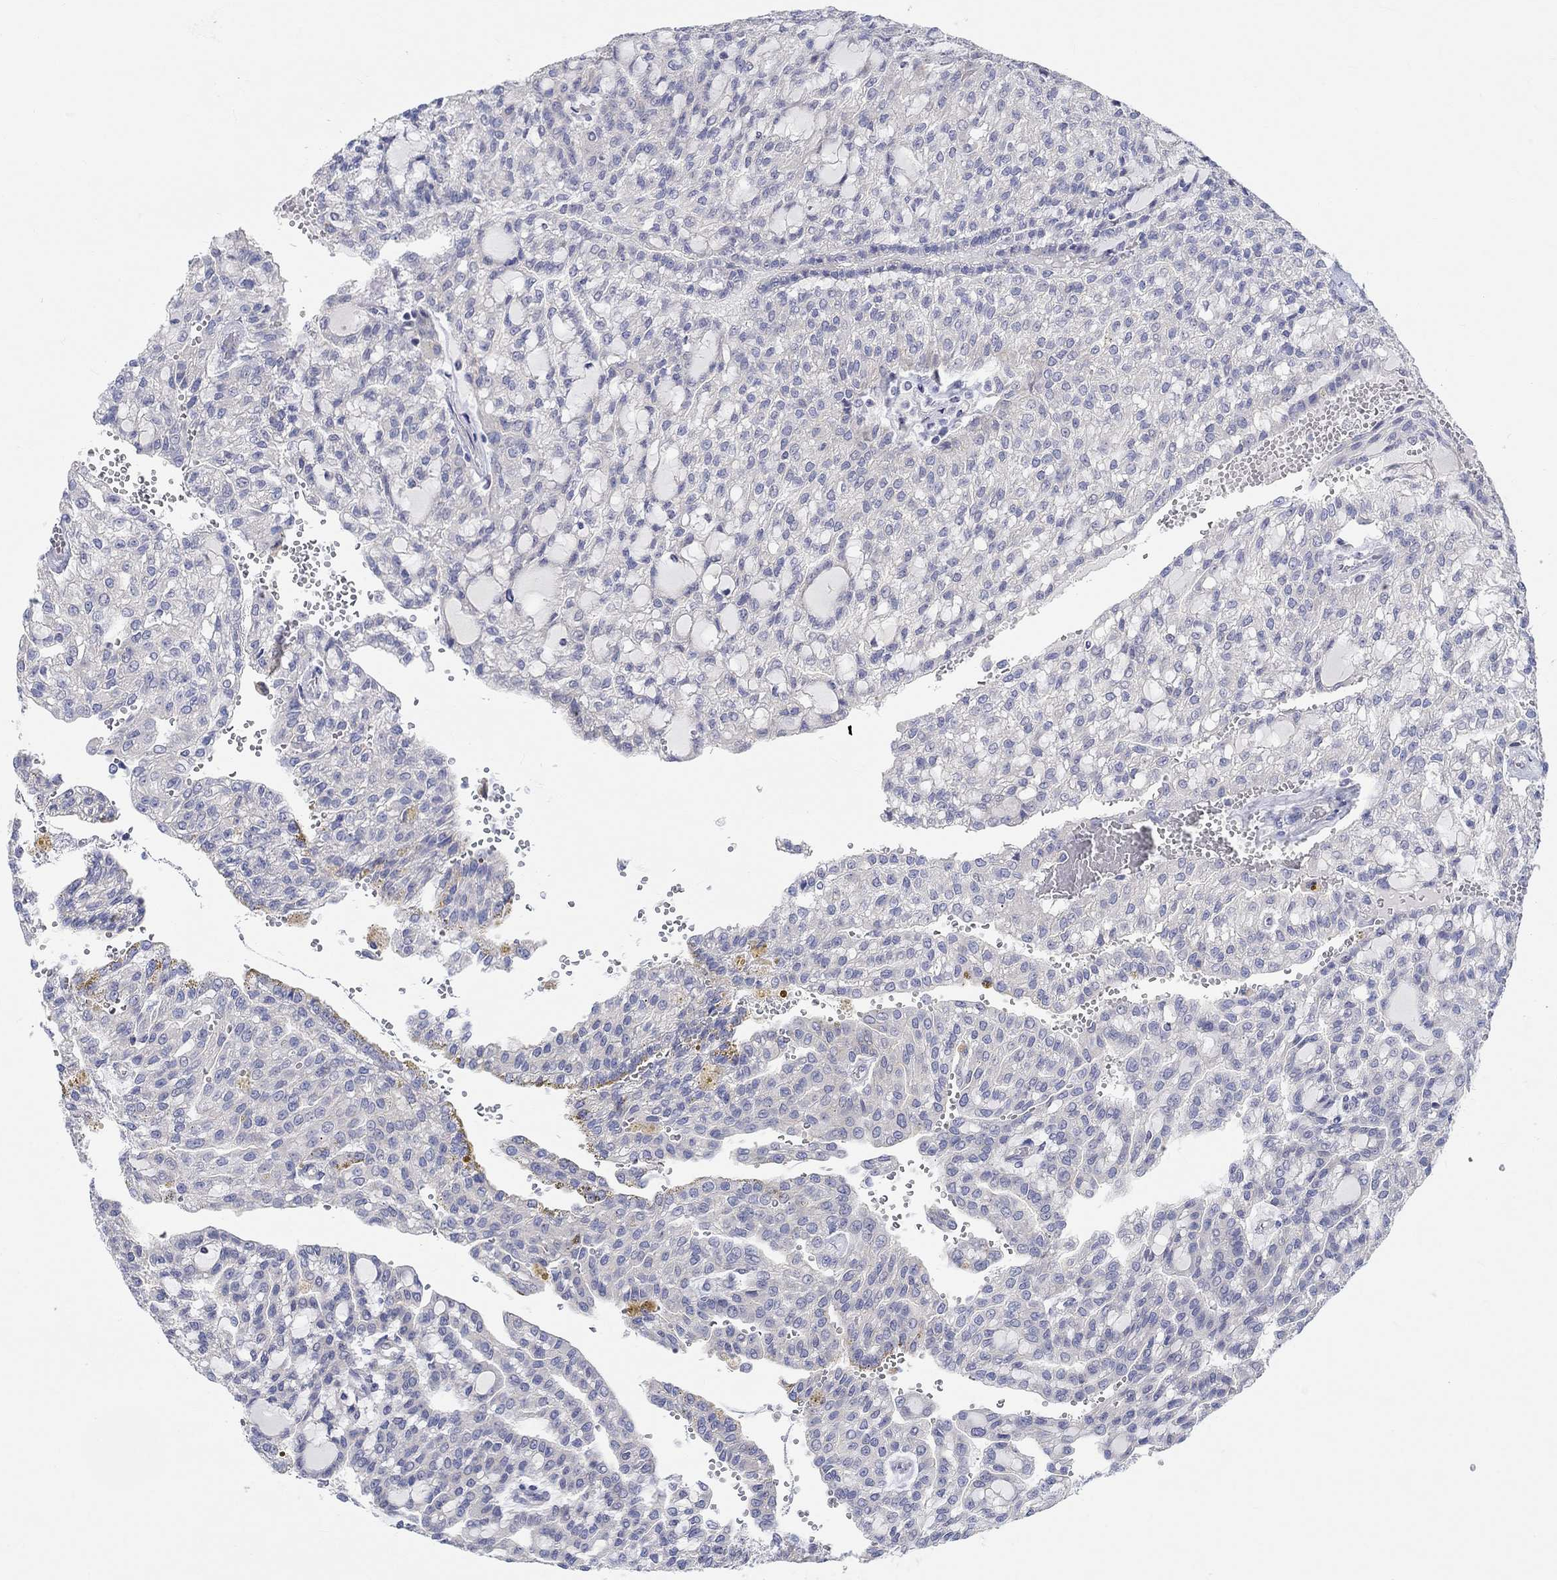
{"staining": {"intensity": "negative", "quantity": "none", "location": "none"}, "tissue": "renal cancer", "cell_type": "Tumor cells", "image_type": "cancer", "snomed": [{"axis": "morphology", "description": "Adenocarcinoma, NOS"}, {"axis": "topography", "description": "Kidney"}], "caption": "IHC photomicrograph of human adenocarcinoma (renal) stained for a protein (brown), which displays no expression in tumor cells.", "gene": "NAV3", "patient": {"sex": "male", "age": 63}}